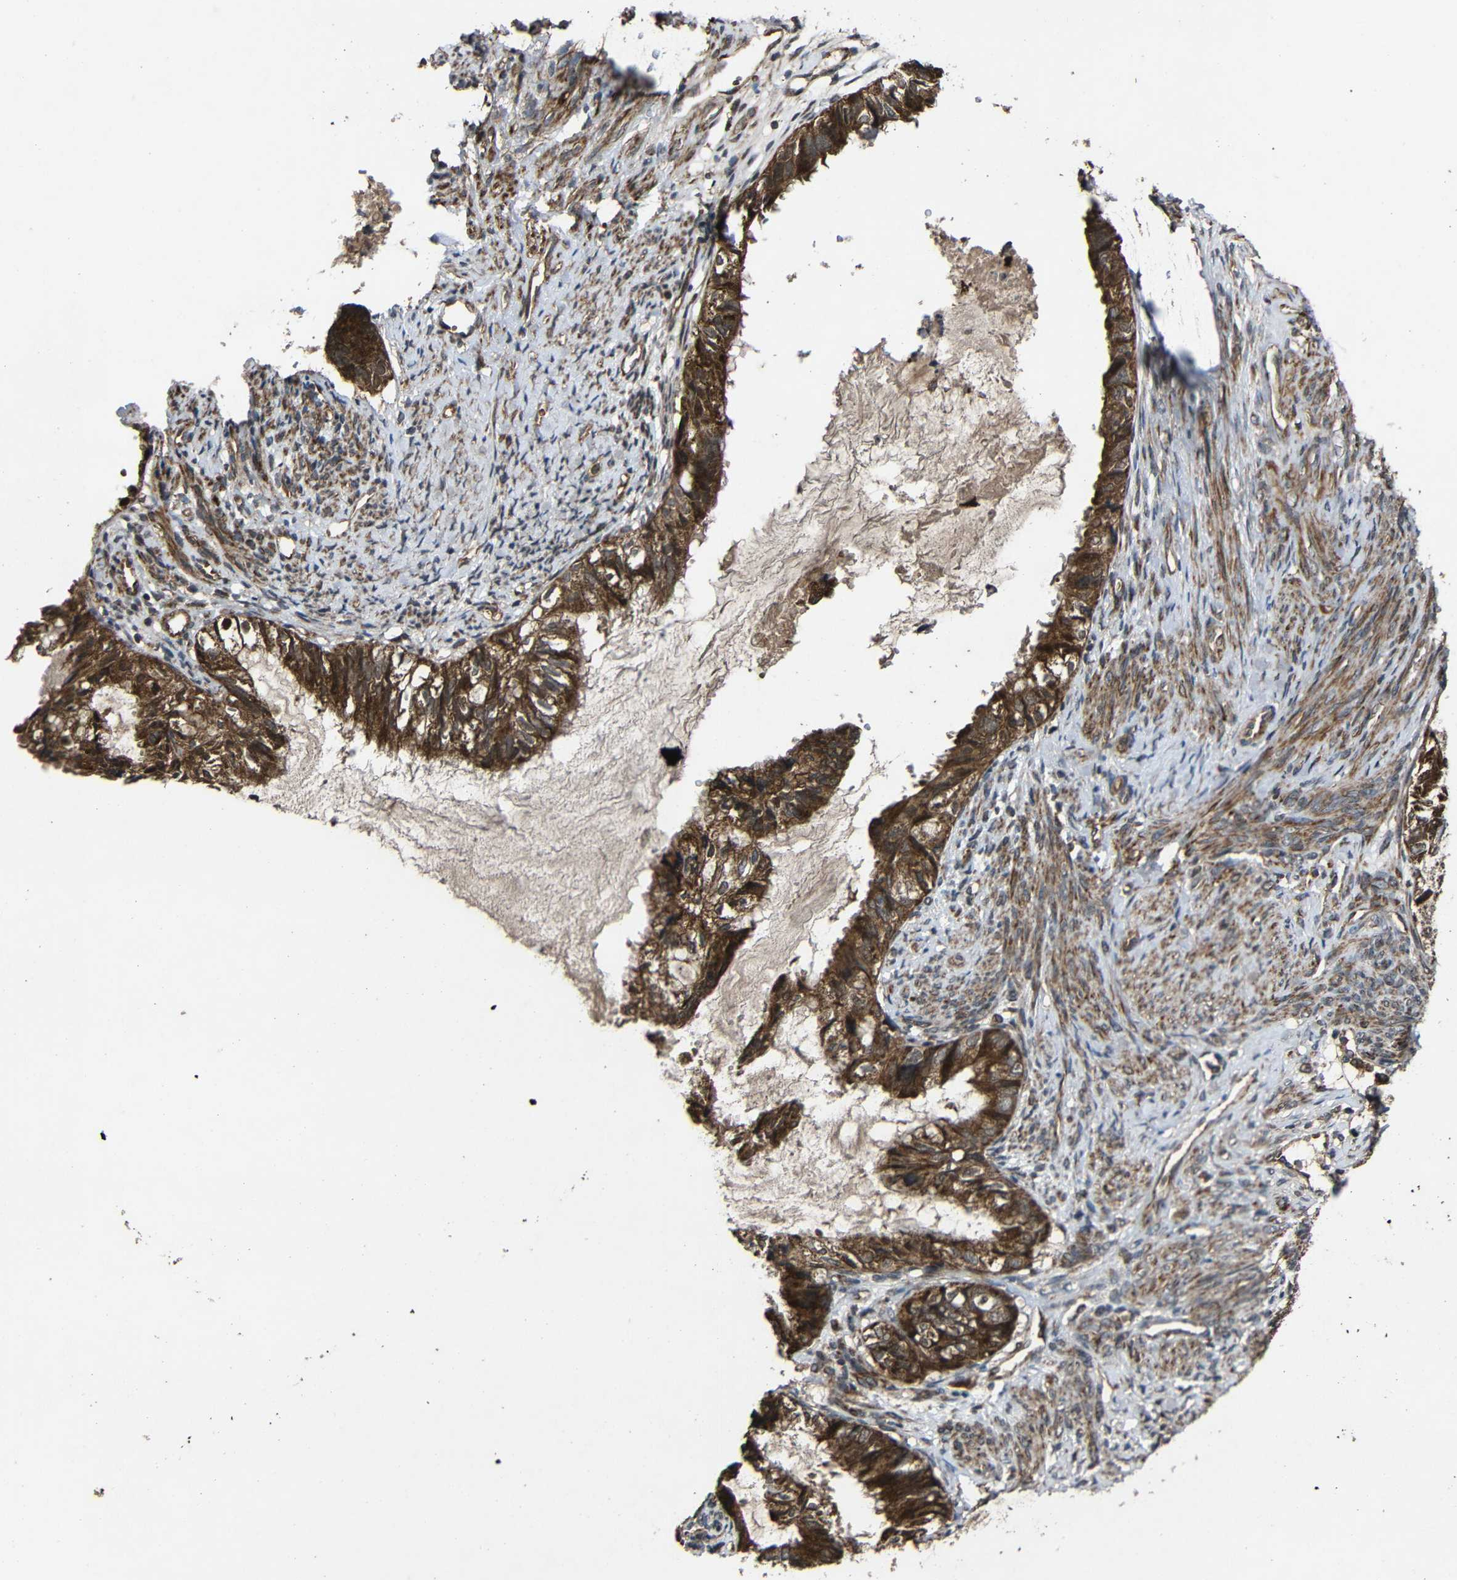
{"staining": {"intensity": "strong", "quantity": ">75%", "location": "cytoplasmic/membranous"}, "tissue": "cervical cancer", "cell_type": "Tumor cells", "image_type": "cancer", "snomed": [{"axis": "morphology", "description": "Normal tissue, NOS"}, {"axis": "morphology", "description": "Adenocarcinoma, NOS"}, {"axis": "topography", "description": "Cervix"}, {"axis": "topography", "description": "Endometrium"}], "caption": "Immunohistochemistry (IHC) photomicrograph of neoplastic tissue: human cervical cancer (adenocarcinoma) stained using IHC reveals high levels of strong protein expression localized specifically in the cytoplasmic/membranous of tumor cells, appearing as a cytoplasmic/membranous brown color.", "gene": "C1GALT1", "patient": {"sex": "female", "age": 86}}